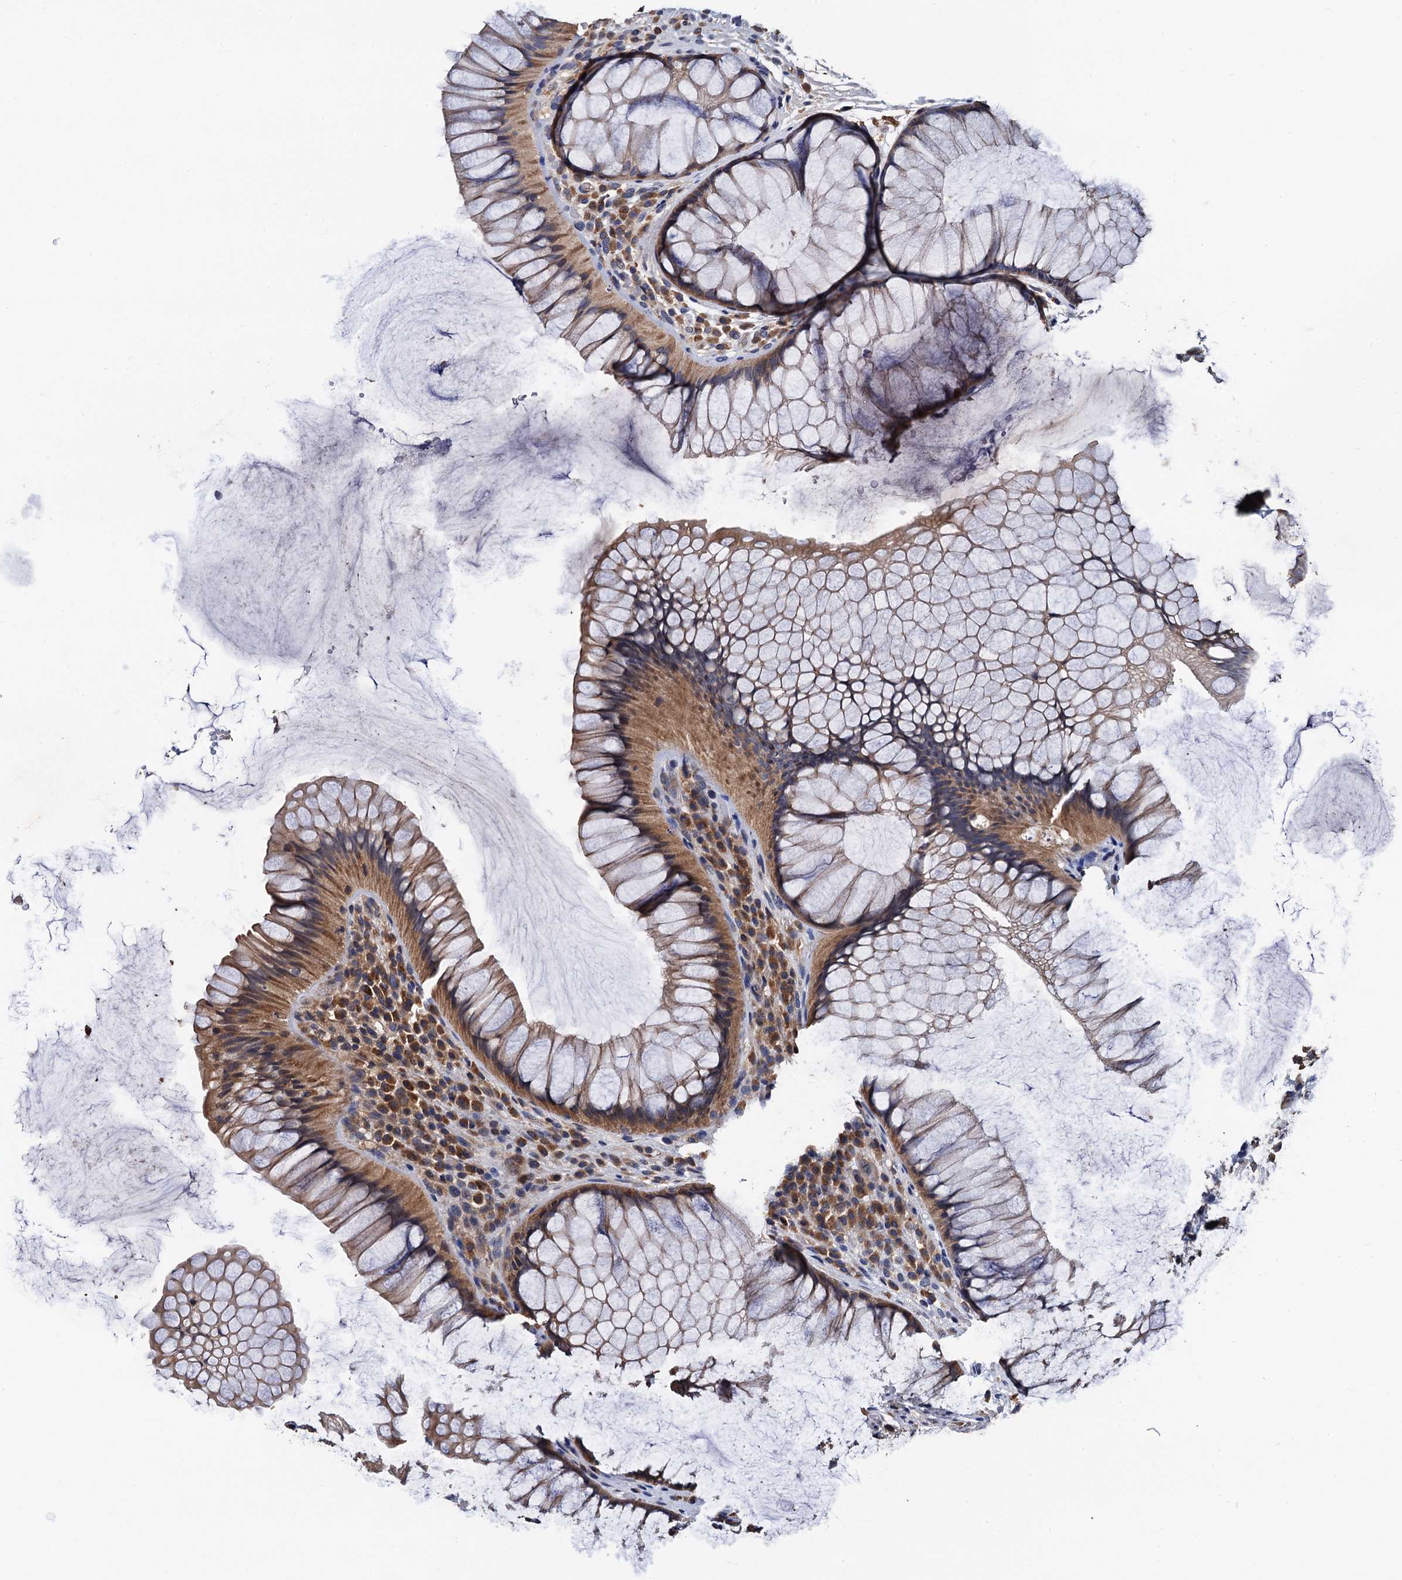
{"staining": {"intensity": "moderate", "quantity": ">75%", "location": "cytoplasmic/membranous"}, "tissue": "rectum", "cell_type": "Glandular cells", "image_type": "normal", "snomed": [{"axis": "morphology", "description": "Normal tissue, NOS"}, {"axis": "topography", "description": "Rectum"}], "caption": "Rectum stained for a protein demonstrates moderate cytoplasmic/membranous positivity in glandular cells. (Brightfield microscopy of DAB IHC at high magnification).", "gene": "RGS11", "patient": {"sex": "male", "age": 51}}